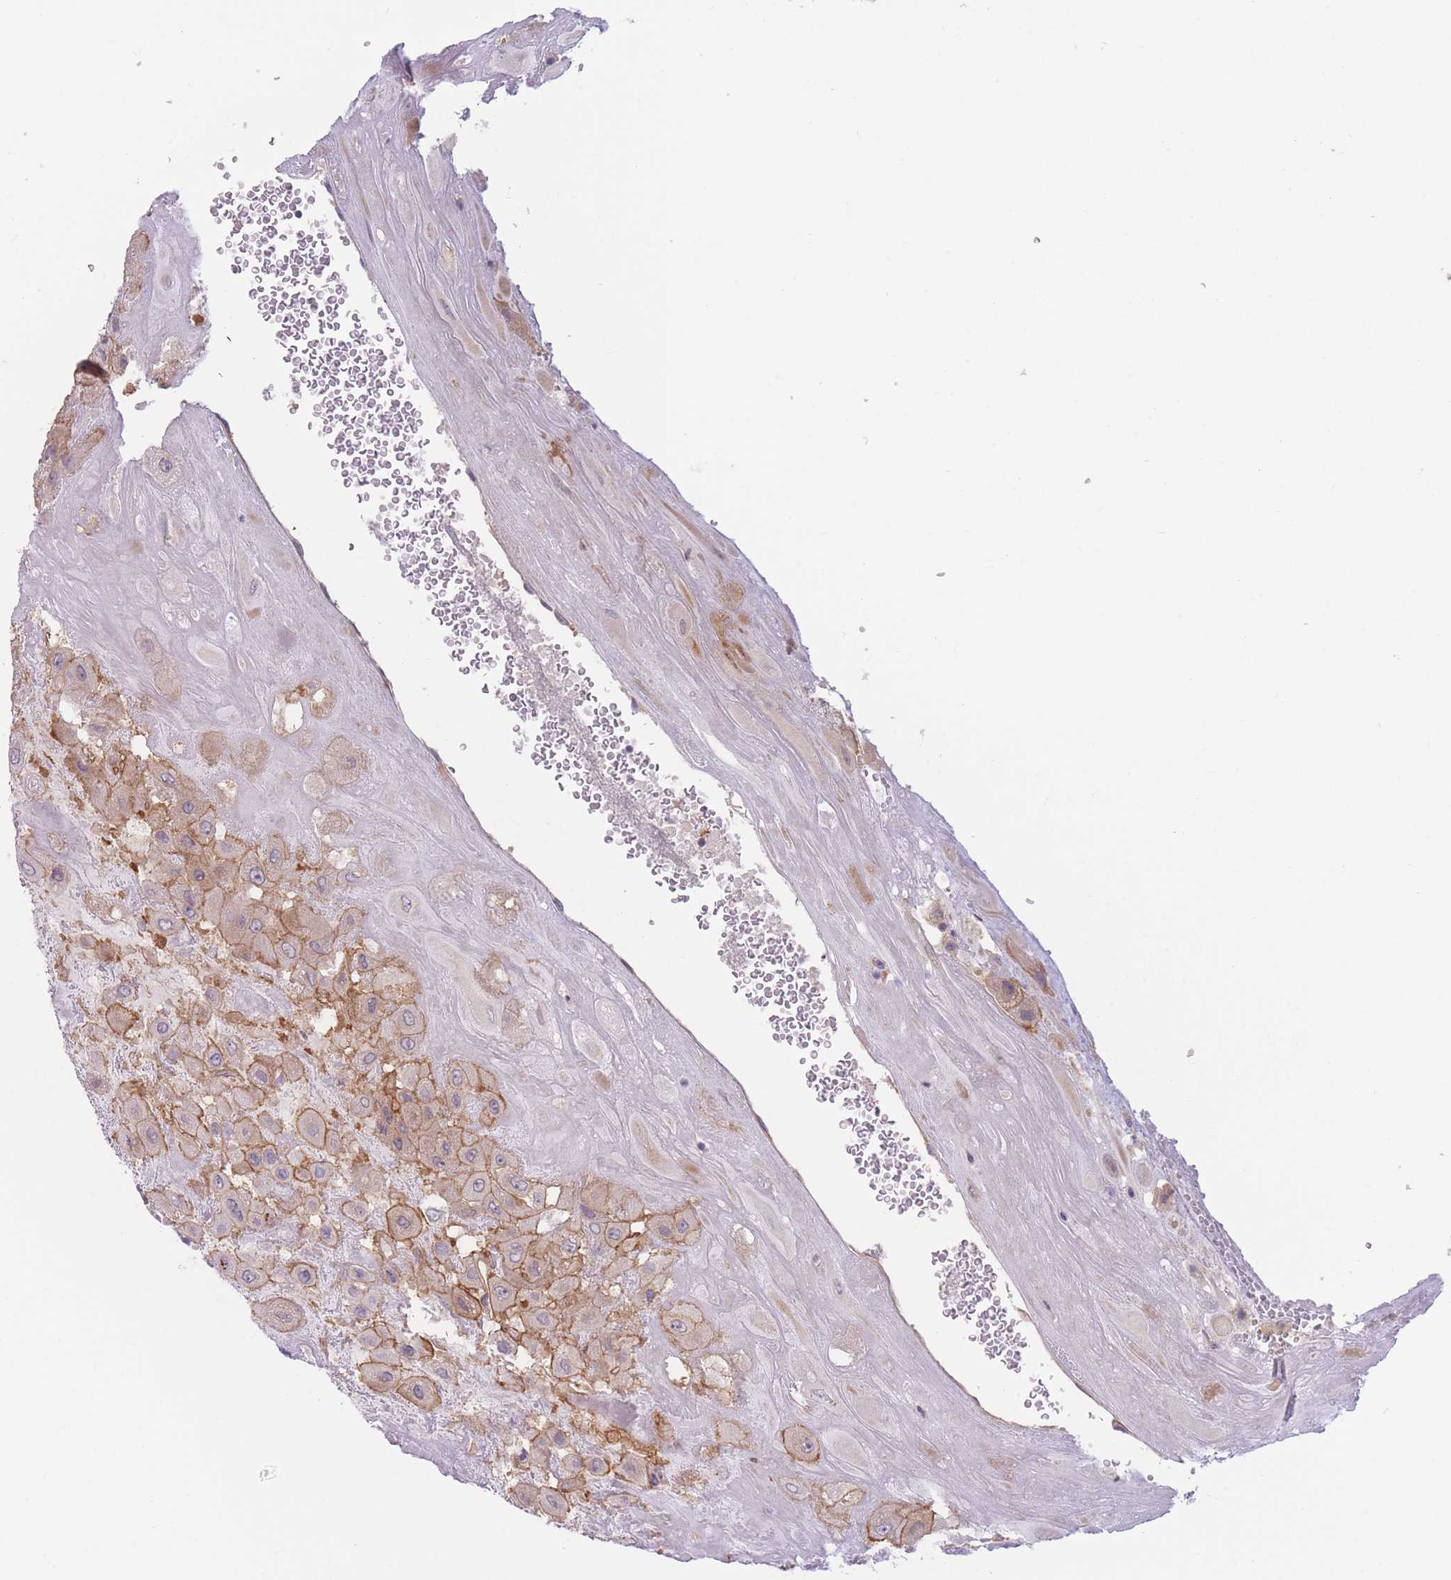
{"staining": {"intensity": "moderate", "quantity": ">75%", "location": "cytoplasmic/membranous"}, "tissue": "placenta", "cell_type": "Decidual cells", "image_type": "normal", "snomed": [{"axis": "morphology", "description": "Normal tissue, NOS"}, {"axis": "topography", "description": "Placenta"}], "caption": "Placenta stained with immunohistochemistry (IHC) exhibits moderate cytoplasmic/membranous positivity in about >75% of decidual cells. (Stains: DAB in brown, nuclei in blue, Microscopy: brightfield microscopy at high magnification).", "gene": "WDR93", "patient": {"sex": "female", "age": 32}}